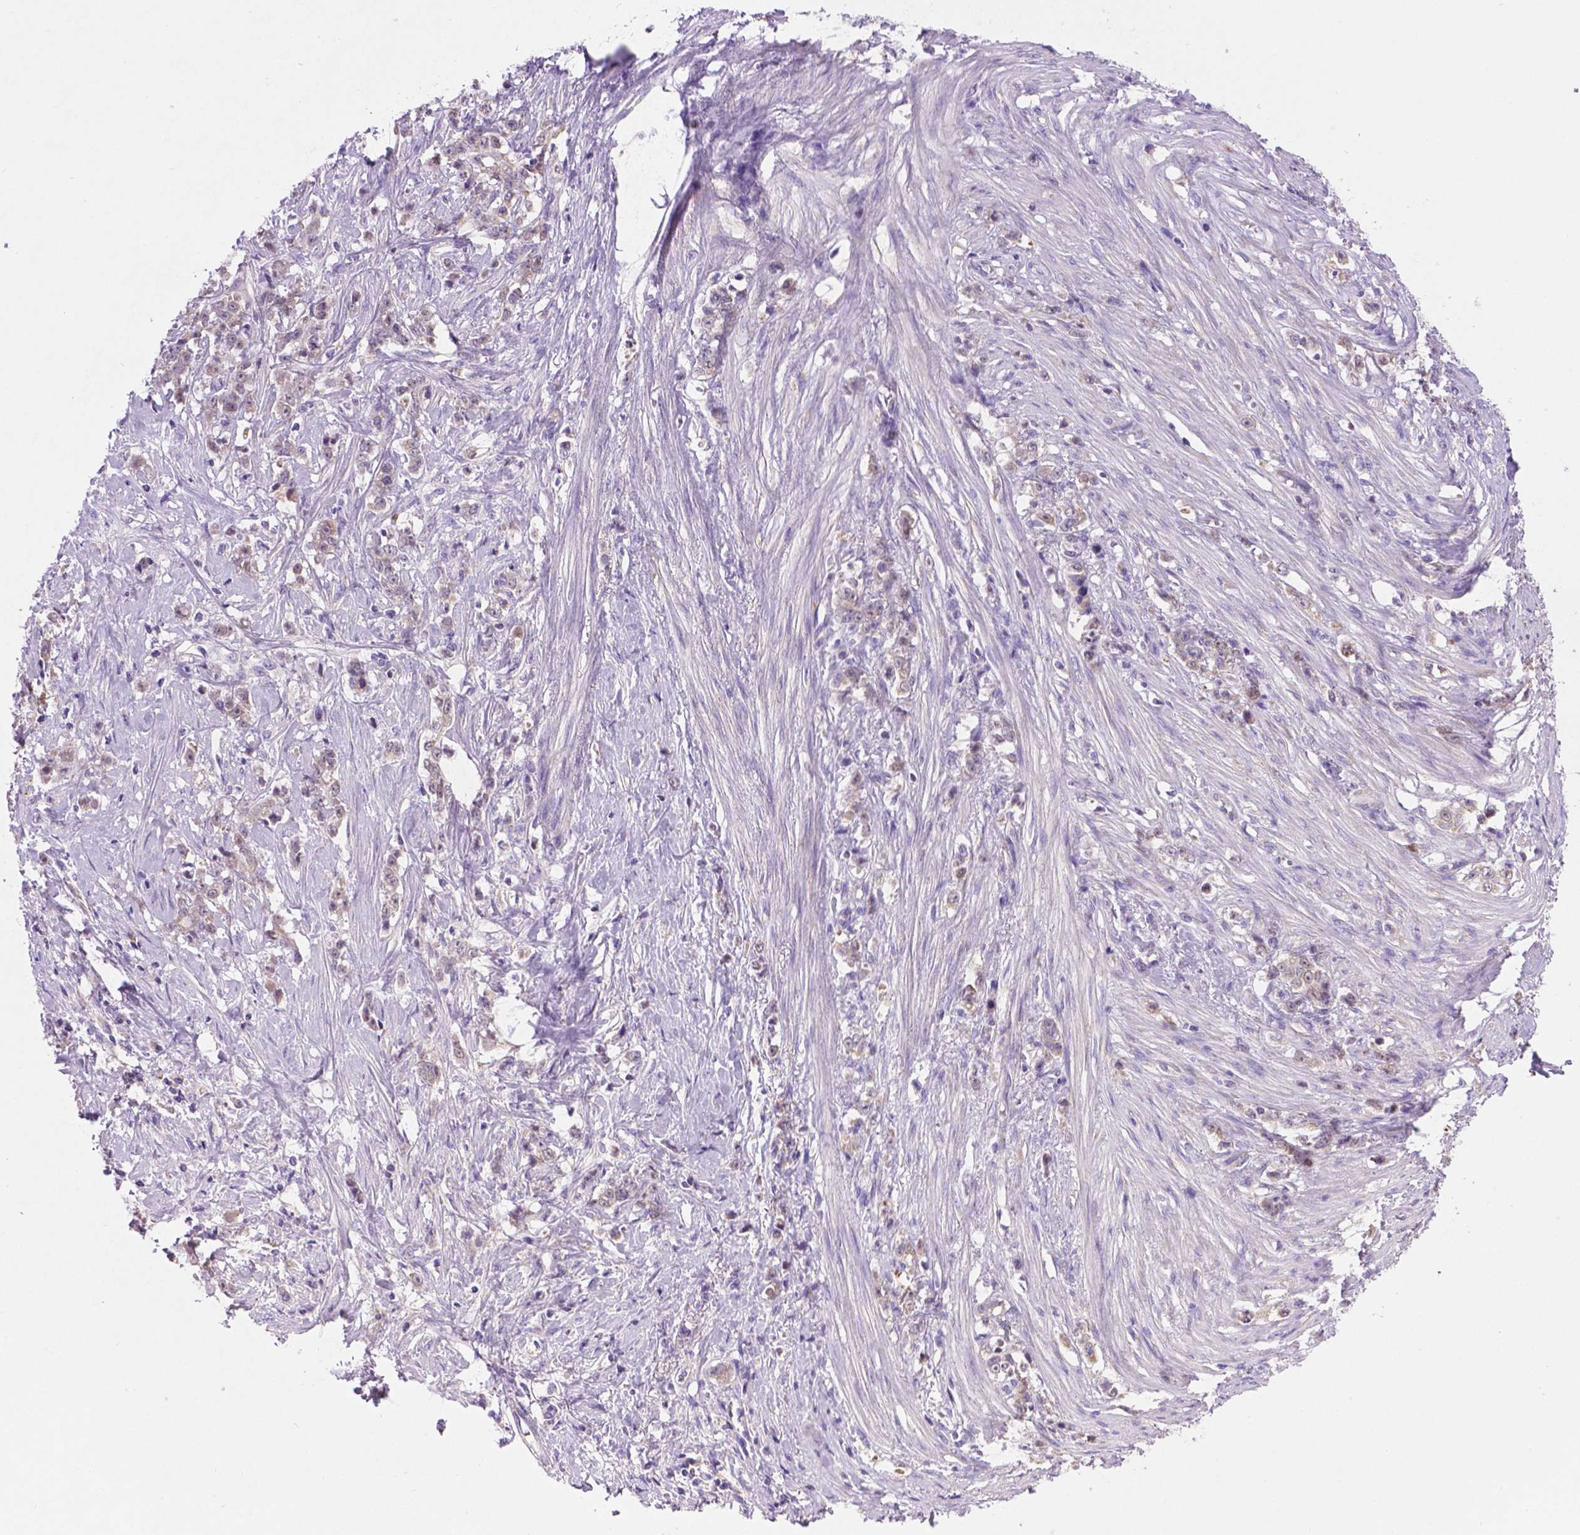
{"staining": {"intensity": "weak", "quantity": "<25%", "location": "cytoplasmic/membranous"}, "tissue": "stomach cancer", "cell_type": "Tumor cells", "image_type": "cancer", "snomed": [{"axis": "morphology", "description": "Adenocarcinoma, NOS"}, {"axis": "topography", "description": "Stomach, lower"}], "caption": "Adenocarcinoma (stomach) stained for a protein using IHC displays no expression tumor cells.", "gene": "CSPG5", "patient": {"sex": "male", "age": 88}}